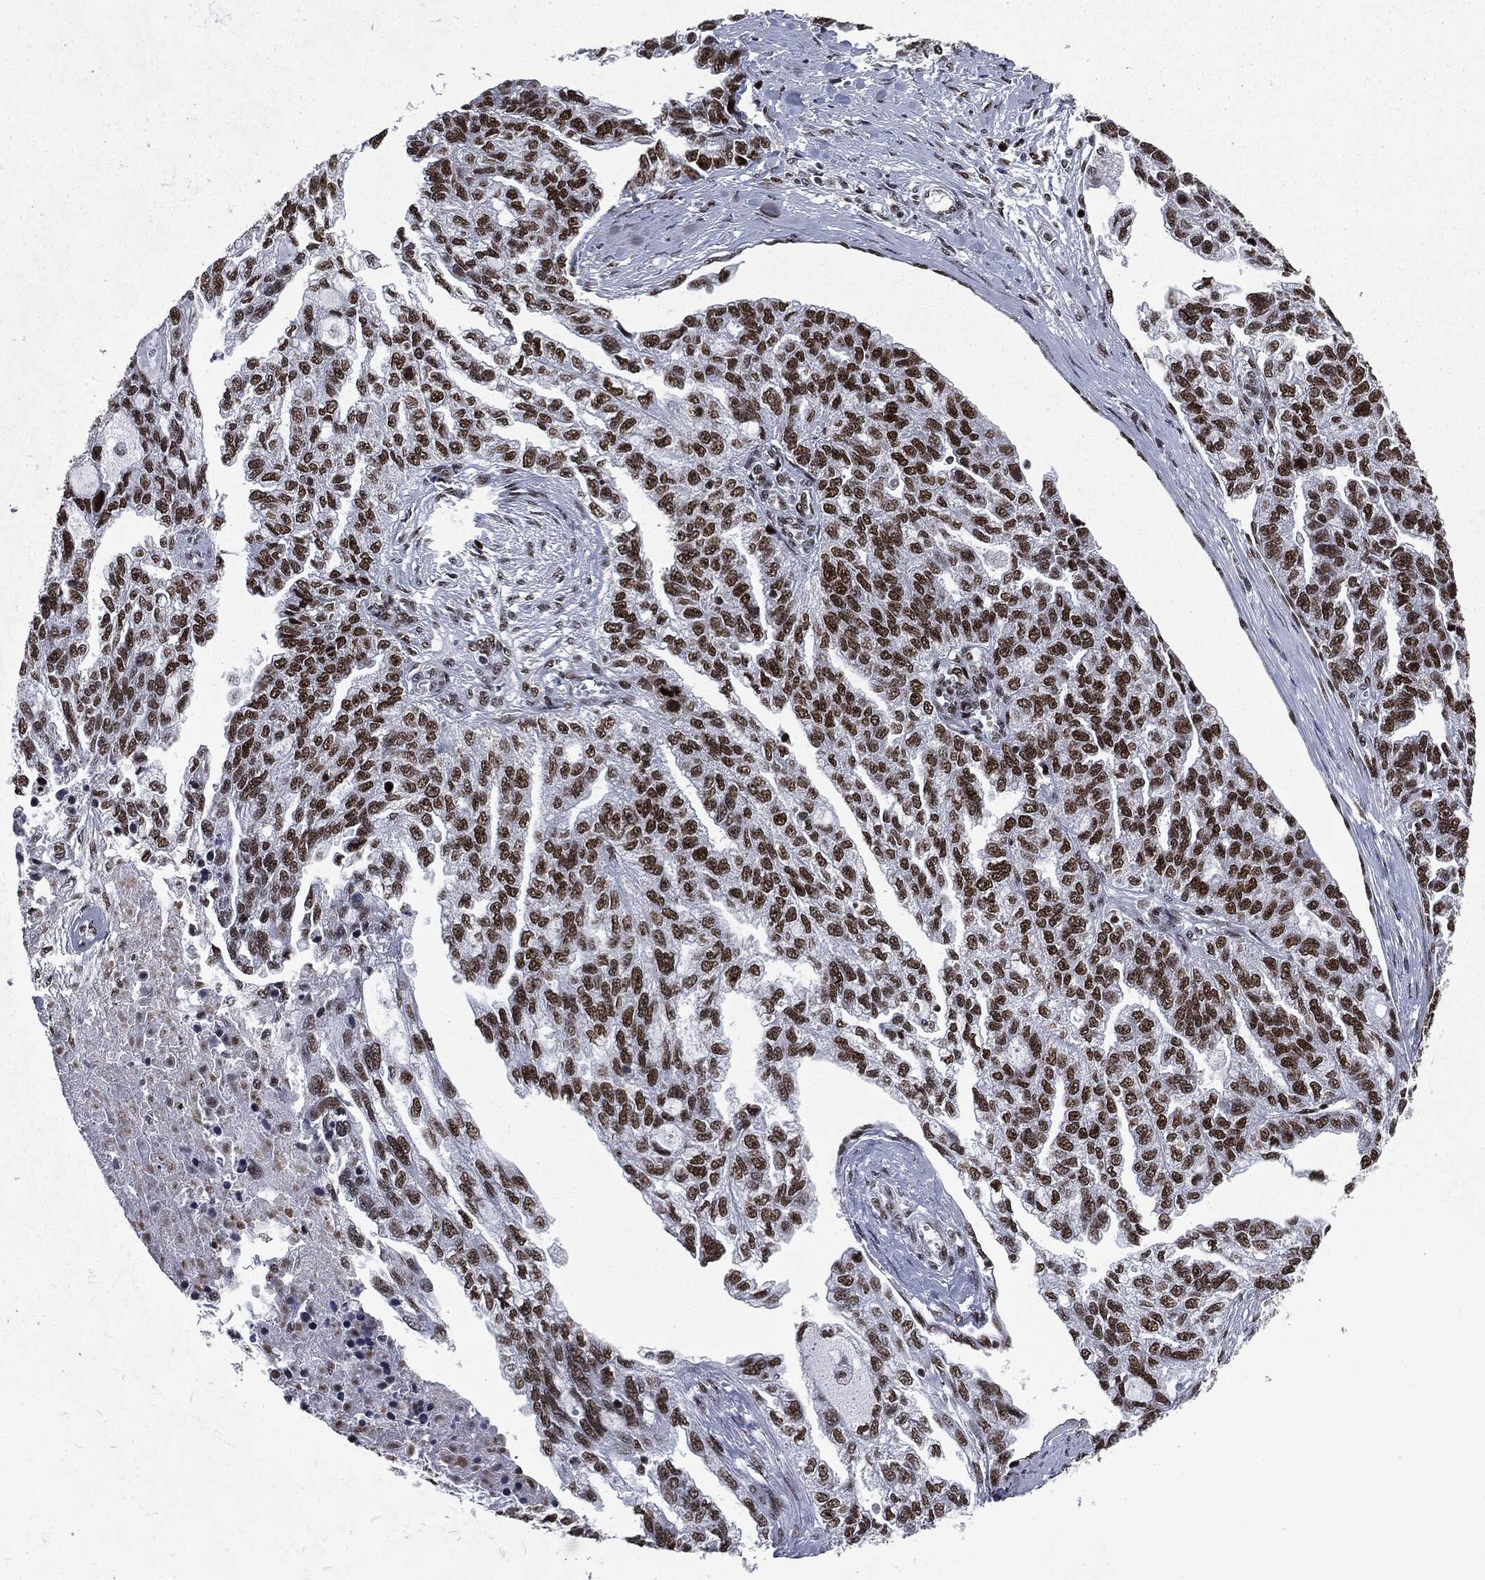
{"staining": {"intensity": "strong", "quantity": ">75%", "location": "nuclear"}, "tissue": "ovarian cancer", "cell_type": "Tumor cells", "image_type": "cancer", "snomed": [{"axis": "morphology", "description": "Cystadenocarcinoma, serous, NOS"}, {"axis": "topography", "description": "Ovary"}], "caption": "Immunohistochemistry photomicrograph of neoplastic tissue: human ovarian serous cystadenocarcinoma stained using immunohistochemistry (IHC) demonstrates high levels of strong protein expression localized specifically in the nuclear of tumor cells, appearing as a nuclear brown color.", "gene": "MSH2", "patient": {"sex": "female", "age": 51}}